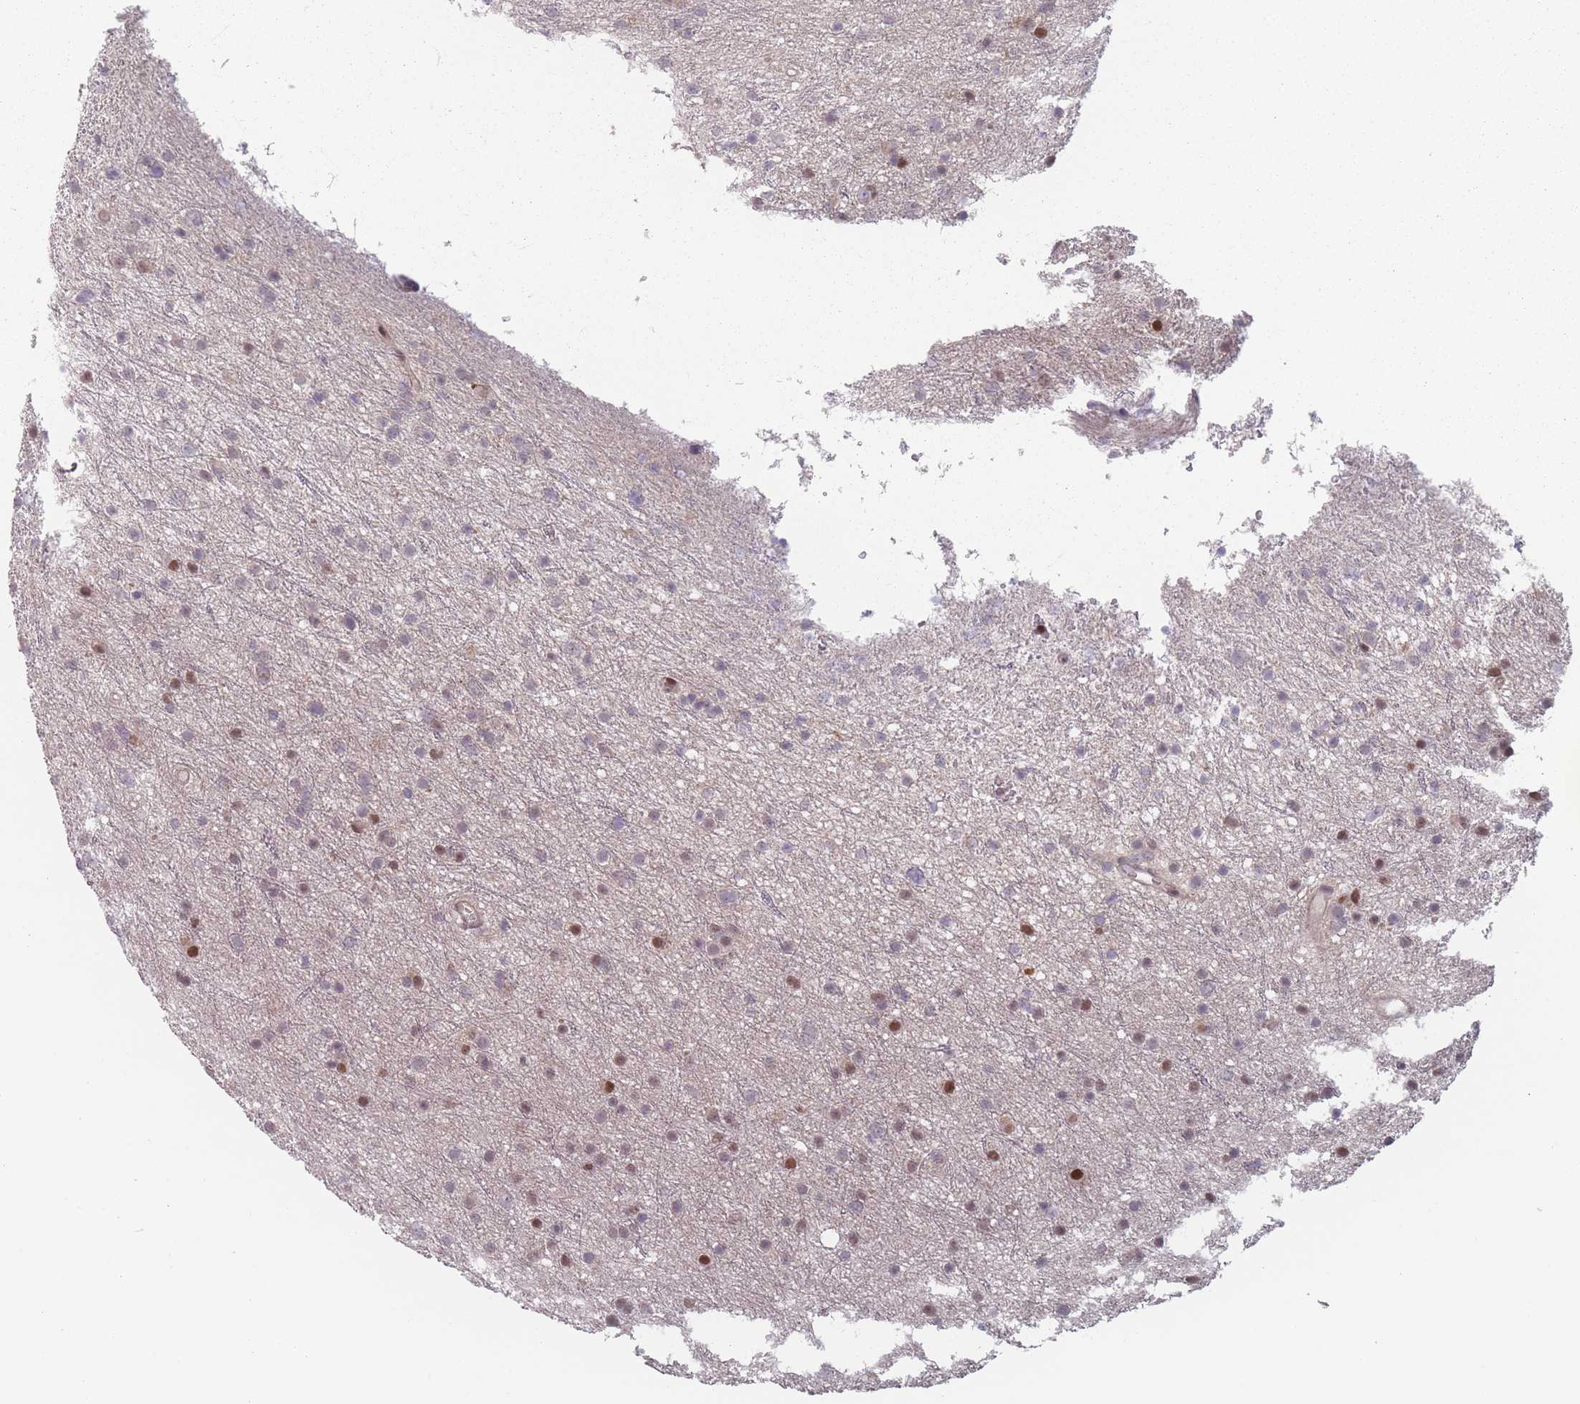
{"staining": {"intensity": "moderate", "quantity": "25%-75%", "location": "nuclear"}, "tissue": "glioma", "cell_type": "Tumor cells", "image_type": "cancer", "snomed": [{"axis": "morphology", "description": "Glioma, malignant, Low grade"}, {"axis": "topography", "description": "Cerebral cortex"}], "caption": "An image of human malignant low-grade glioma stained for a protein demonstrates moderate nuclear brown staining in tumor cells.", "gene": "SH3BGRL2", "patient": {"sex": "female", "age": 39}}